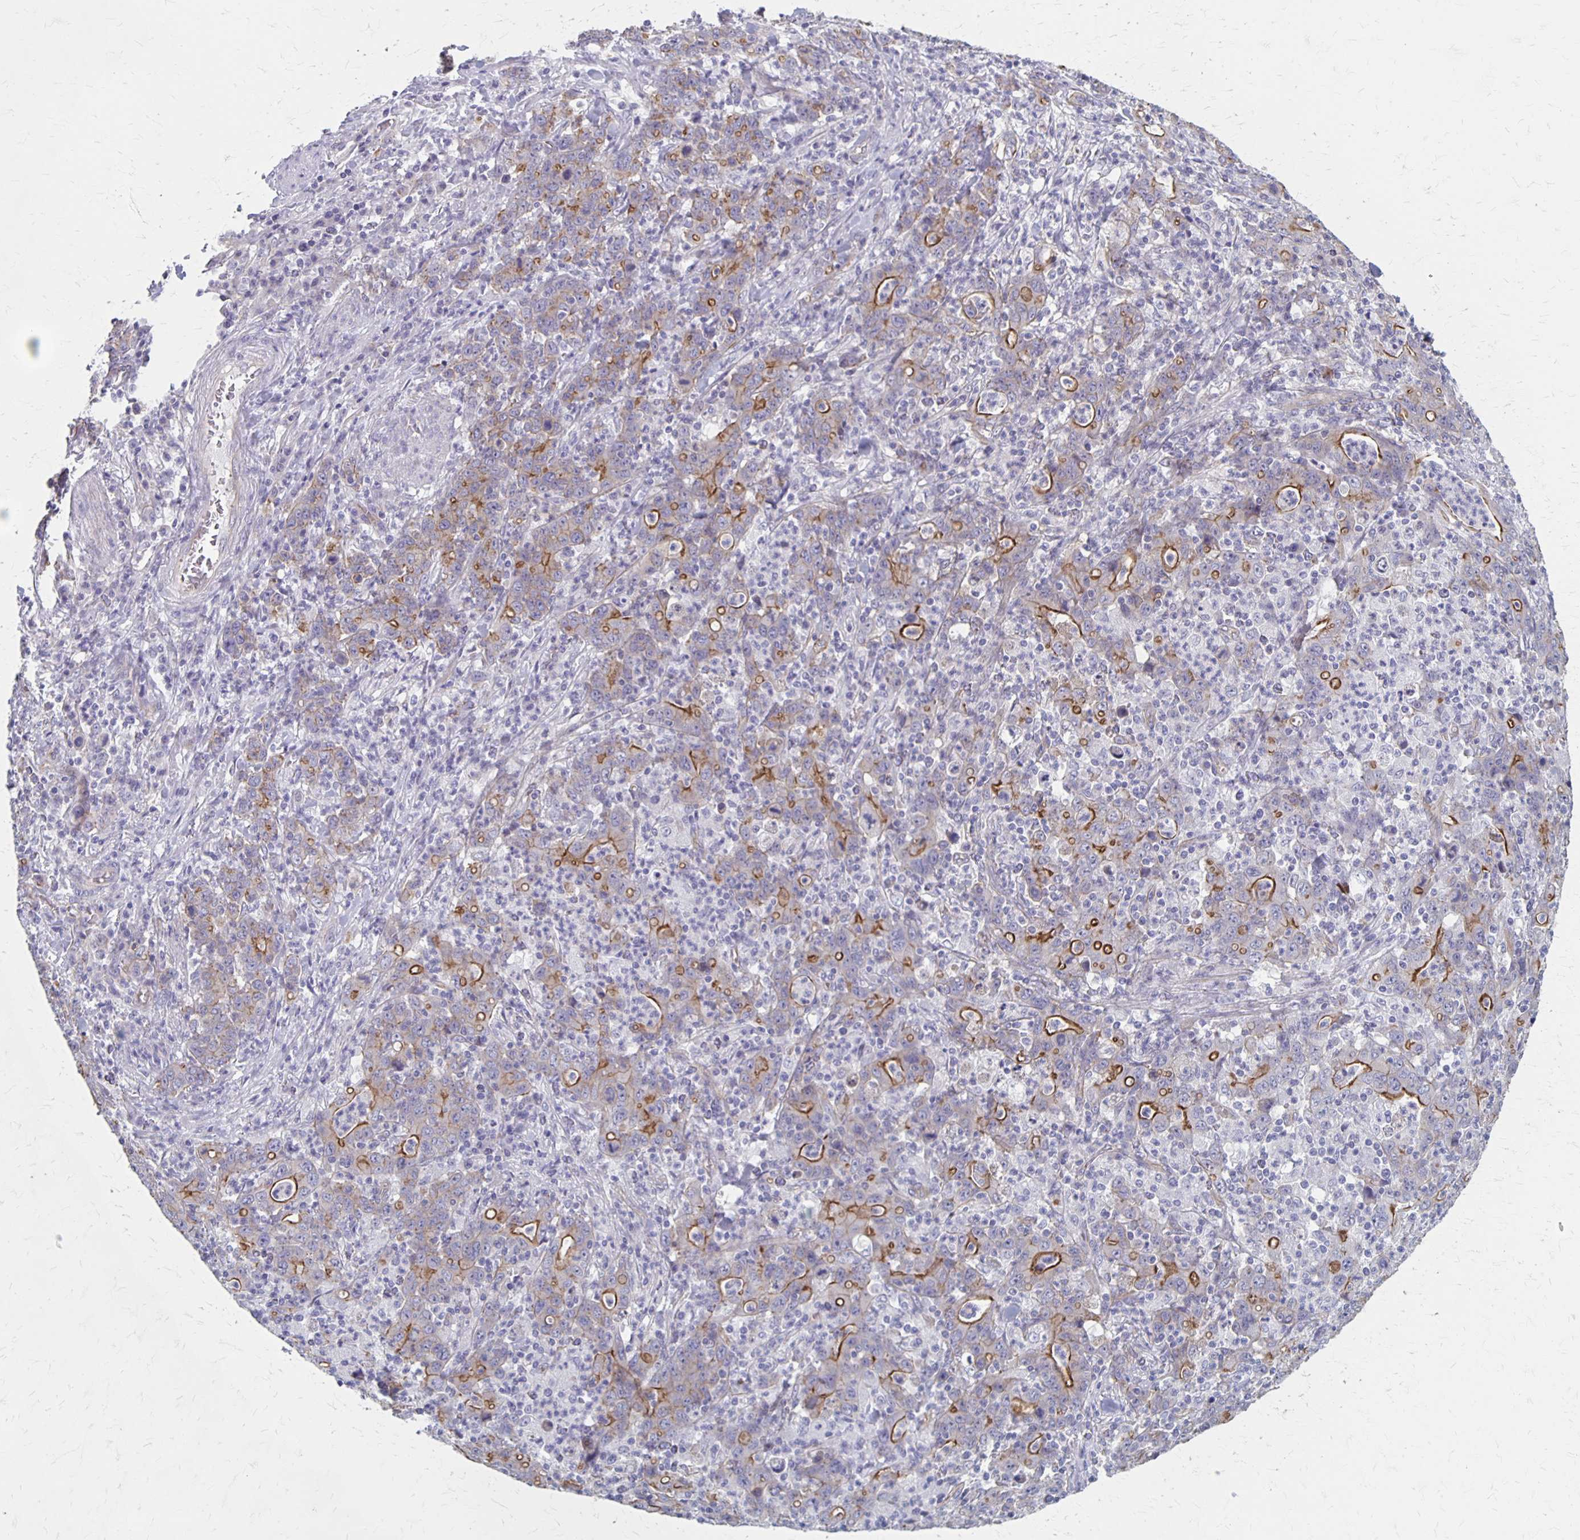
{"staining": {"intensity": "moderate", "quantity": "25%-75%", "location": "cytoplasmic/membranous"}, "tissue": "stomach cancer", "cell_type": "Tumor cells", "image_type": "cancer", "snomed": [{"axis": "morphology", "description": "Adenocarcinoma, NOS"}, {"axis": "topography", "description": "Stomach, upper"}], "caption": "IHC (DAB) staining of stomach cancer reveals moderate cytoplasmic/membranous protein positivity in approximately 25%-75% of tumor cells.", "gene": "PPP1R3E", "patient": {"sex": "male", "age": 69}}